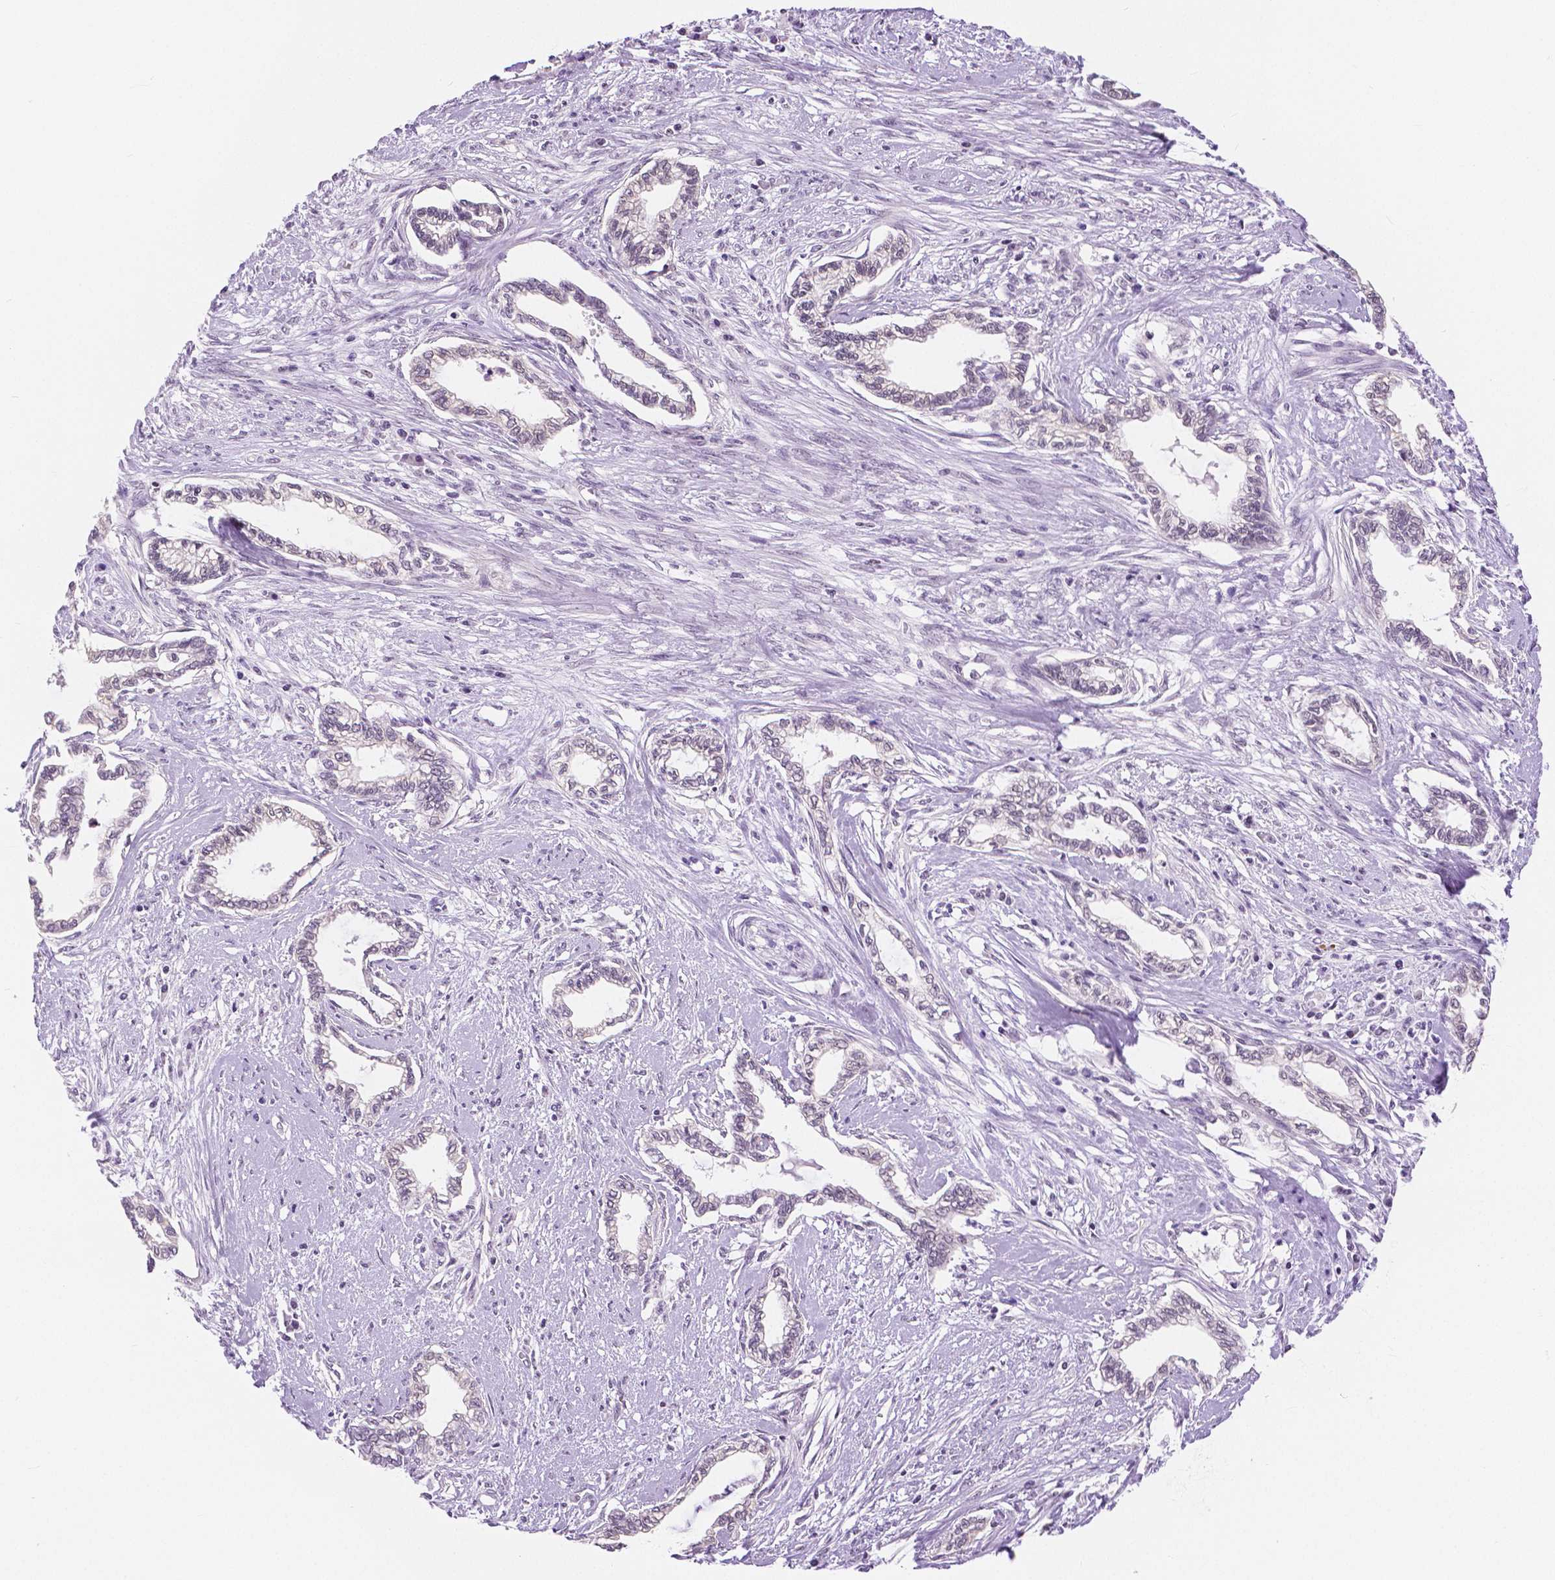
{"staining": {"intensity": "negative", "quantity": "none", "location": "none"}, "tissue": "cervical cancer", "cell_type": "Tumor cells", "image_type": "cancer", "snomed": [{"axis": "morphology", "description": "Adenocarcinoma, NOS"}, {"axis": "topography", "description": "Cervix"}], "caption": "DAB immunohistochemical staining of human cervical adenocarcinoma shows no significant staining in tumor cells.", "gene": "NHP2", "patient": {"sex": "female", "age": 62}}